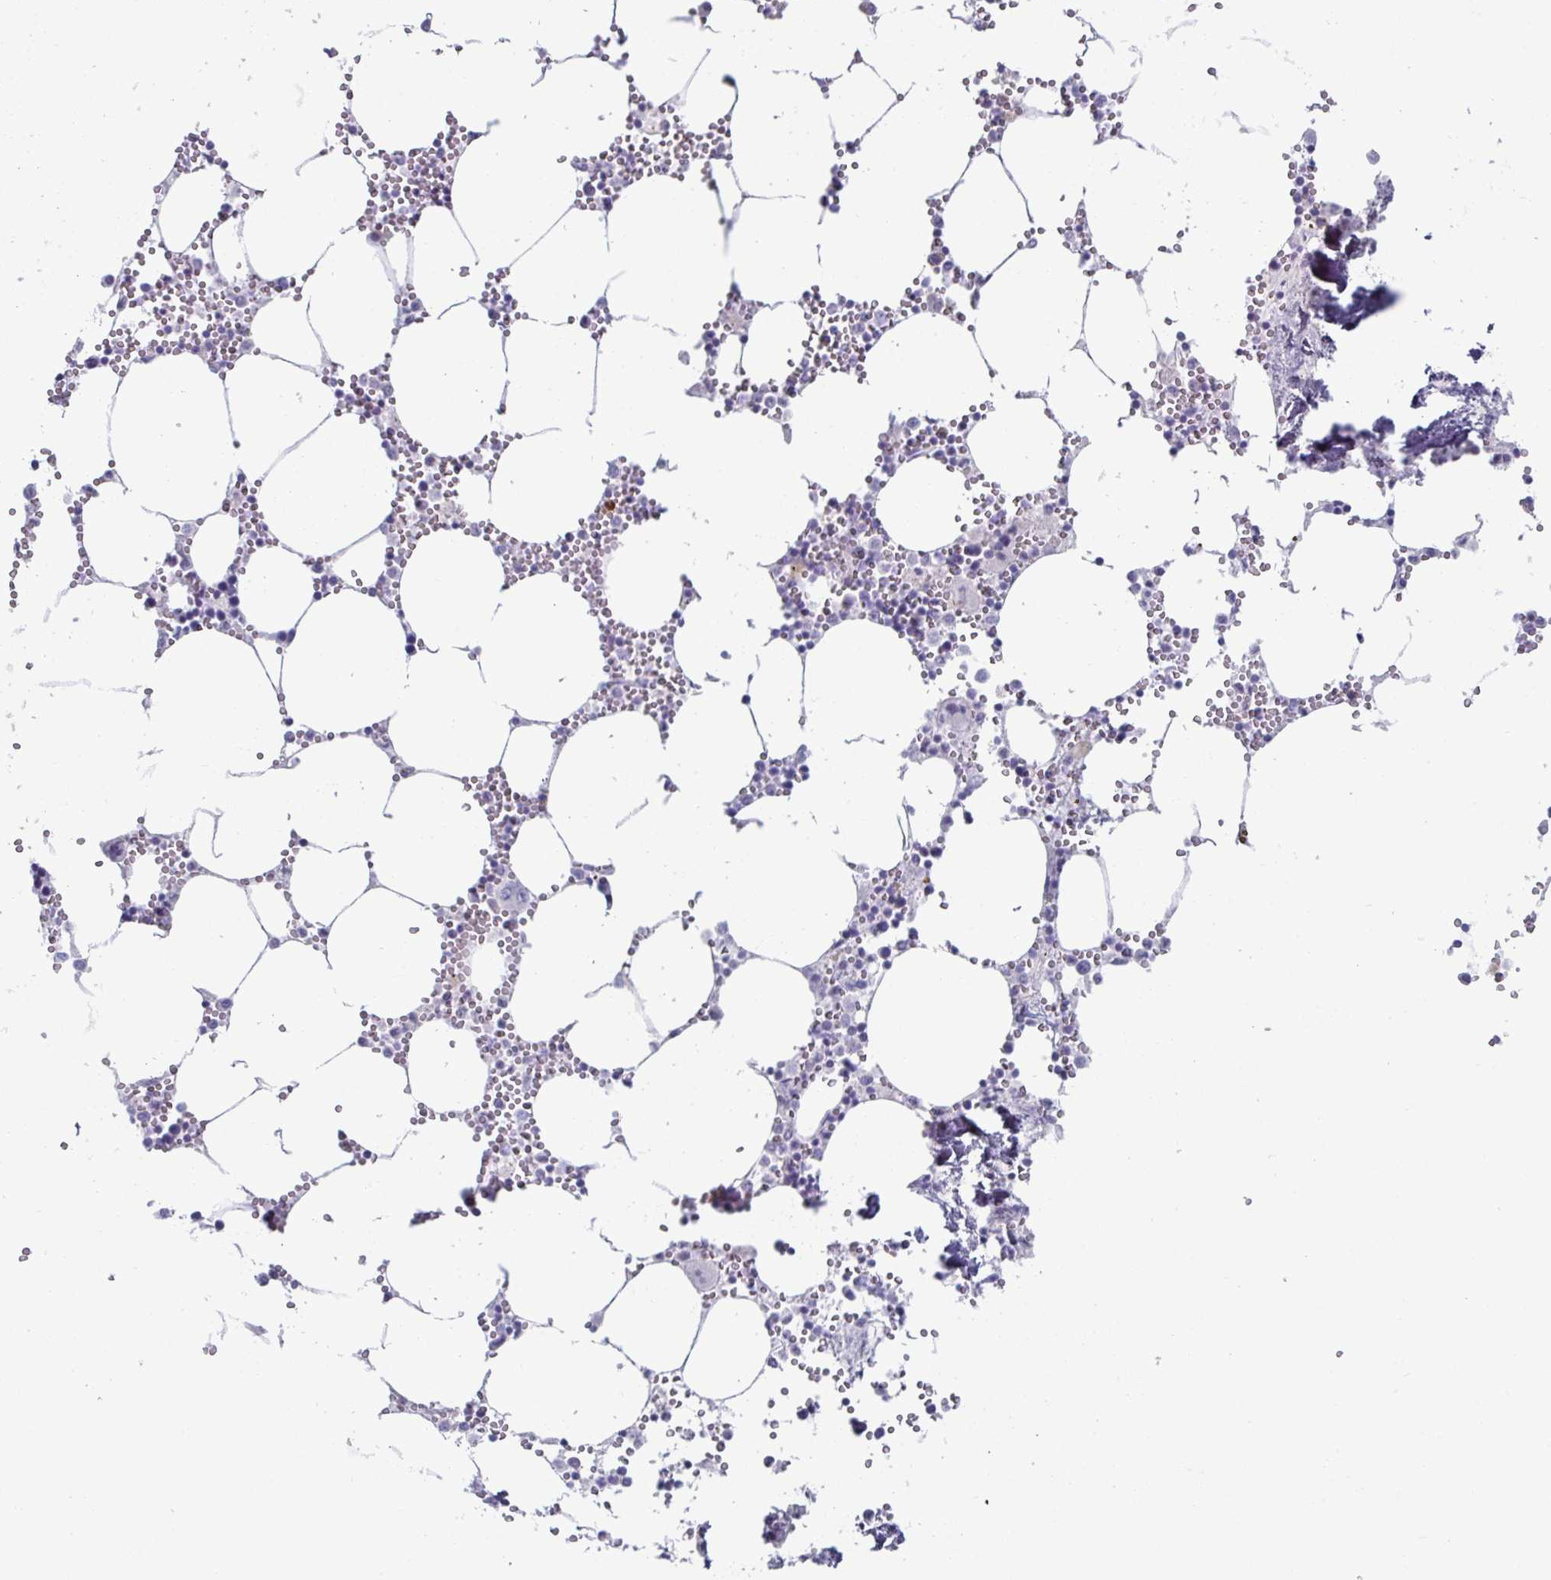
{"staining": {"intensity": "negative", "quantity": "none", "location": "none"}, "tissue": "bone marrow", "cell_type": "Hematopoietic cells", "image_type": "normal", "snomed": [{"axis": "morphology", "description": "Normal tissue, NOS"}, {"axis": "topography", "description": "Bone marrow"}], "caption": "Protein analysis of normal bone marrow shows no significant expression in hematopoietic cells.", "gene": "VSIG10L", "patient": {"sex": "male", "age": 54}}